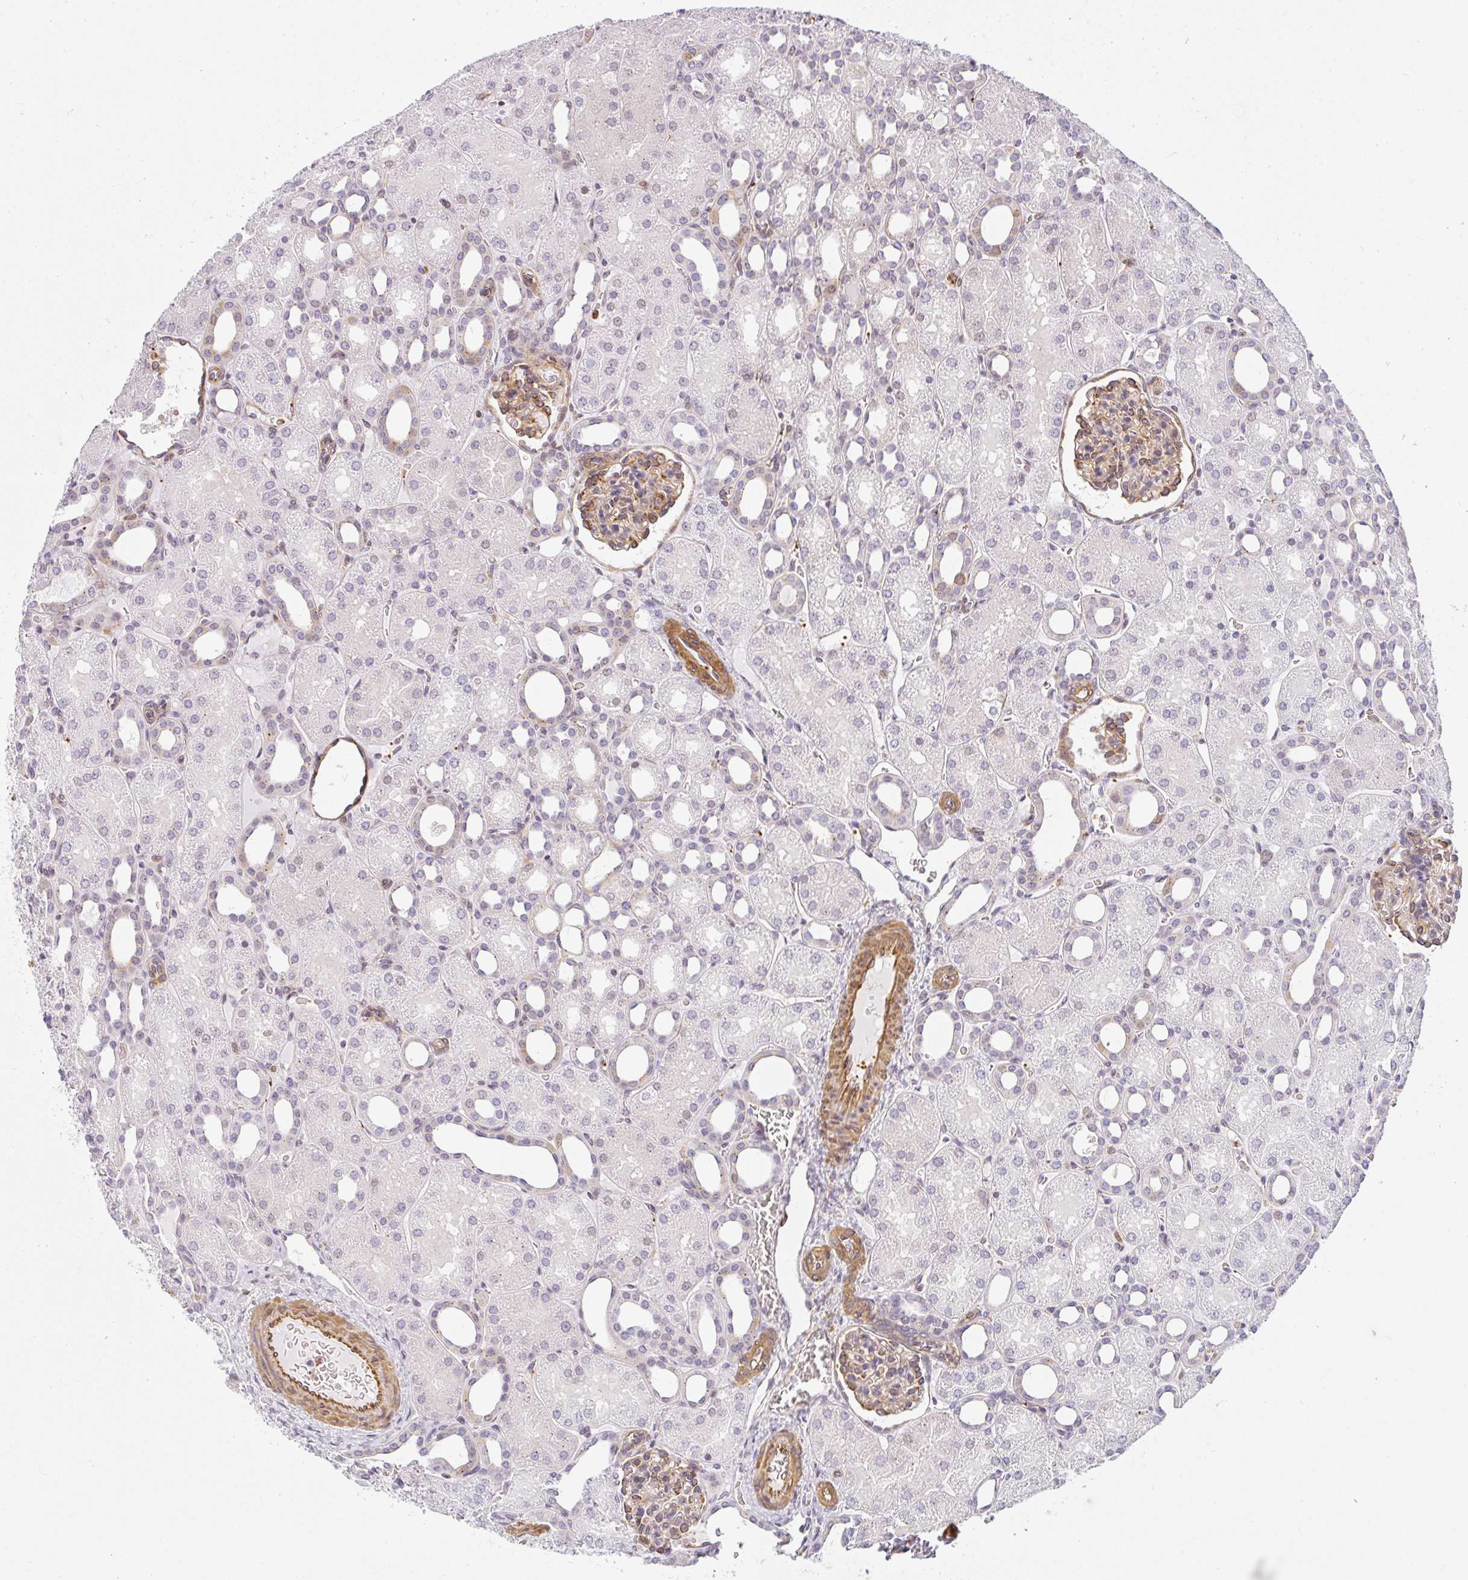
{"staining": {"intensity": "weak", "quantity": "25%-75%", "location": "cytoplasmic/membranous"}, "tissue": "kidney", "cell_type": "Cells in glomeruli", "image_type": "normal", "snomed": [{"axis": "morphology", "description": "Normal tissue, NOS"}, {"axis": "topography", "description": "Kidney"}], "caption": "Protein analysis of normal kidney shows weak cytoplasmic/membranous positivity in approximately 25%-75% of cells in glomeruli.", "gene": "SULF1", "patient": {"sex": "male", "age": 2}}